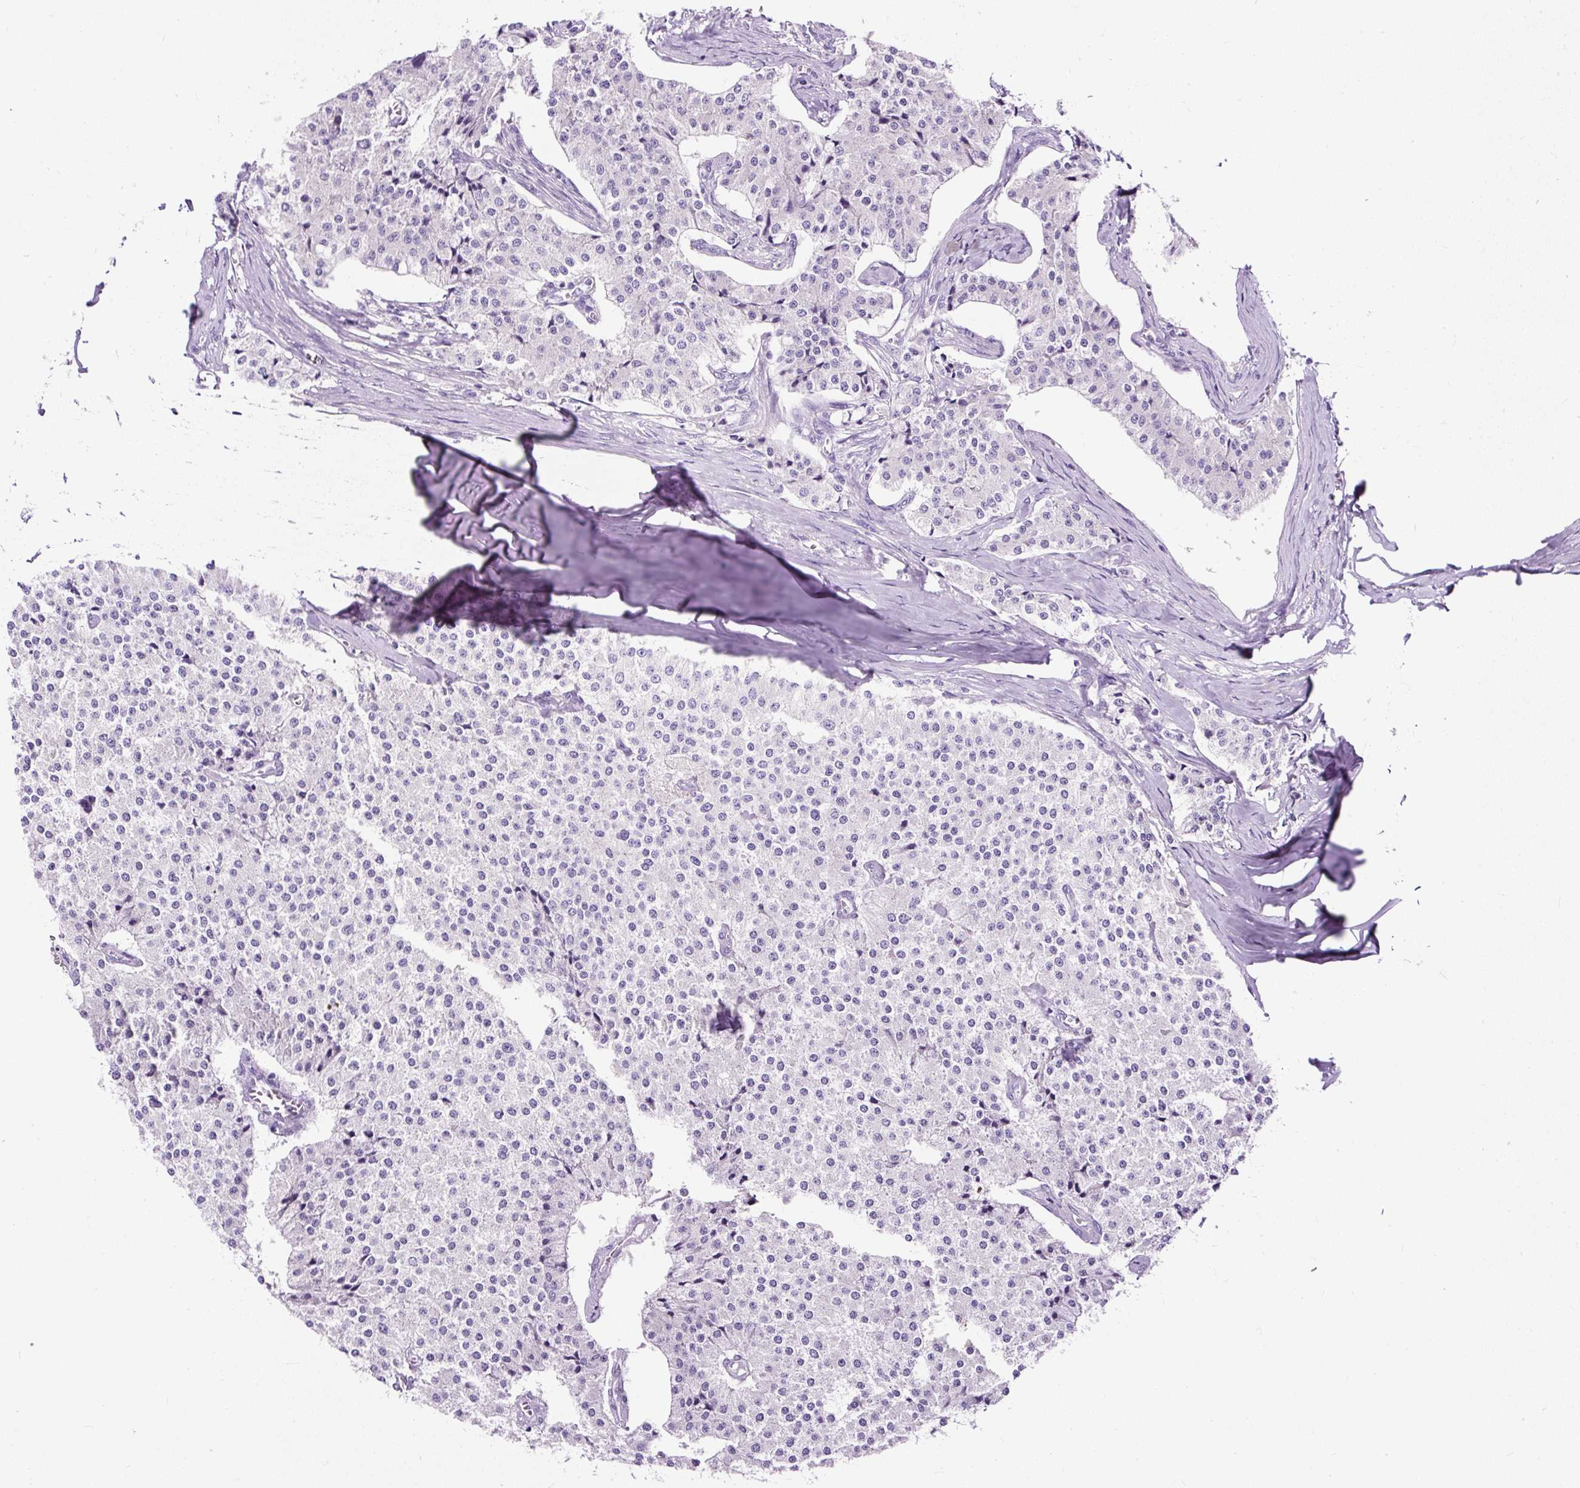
{"staining": {"intensity": "negative", "quantity": "none", "location": "none"}, "tissue": "carcinoid", "cell_type": "Tumor cells", "image_type": "cancer", "snomed": [{"axis": "morphology", "description": "Carcinoid, malignant, NOS"}, {"axis": "topography", "description": "Colon"}], "caption": "Immunohistochemistry (IHC) histopathology image of neoplastic tissue: human carcinoid stained with DAB displays no significant protein positivity in tumor cells. Nuclei are stained in blue.", "gene": "STOX2", "patient": {"sex": "female", "age": 52}}